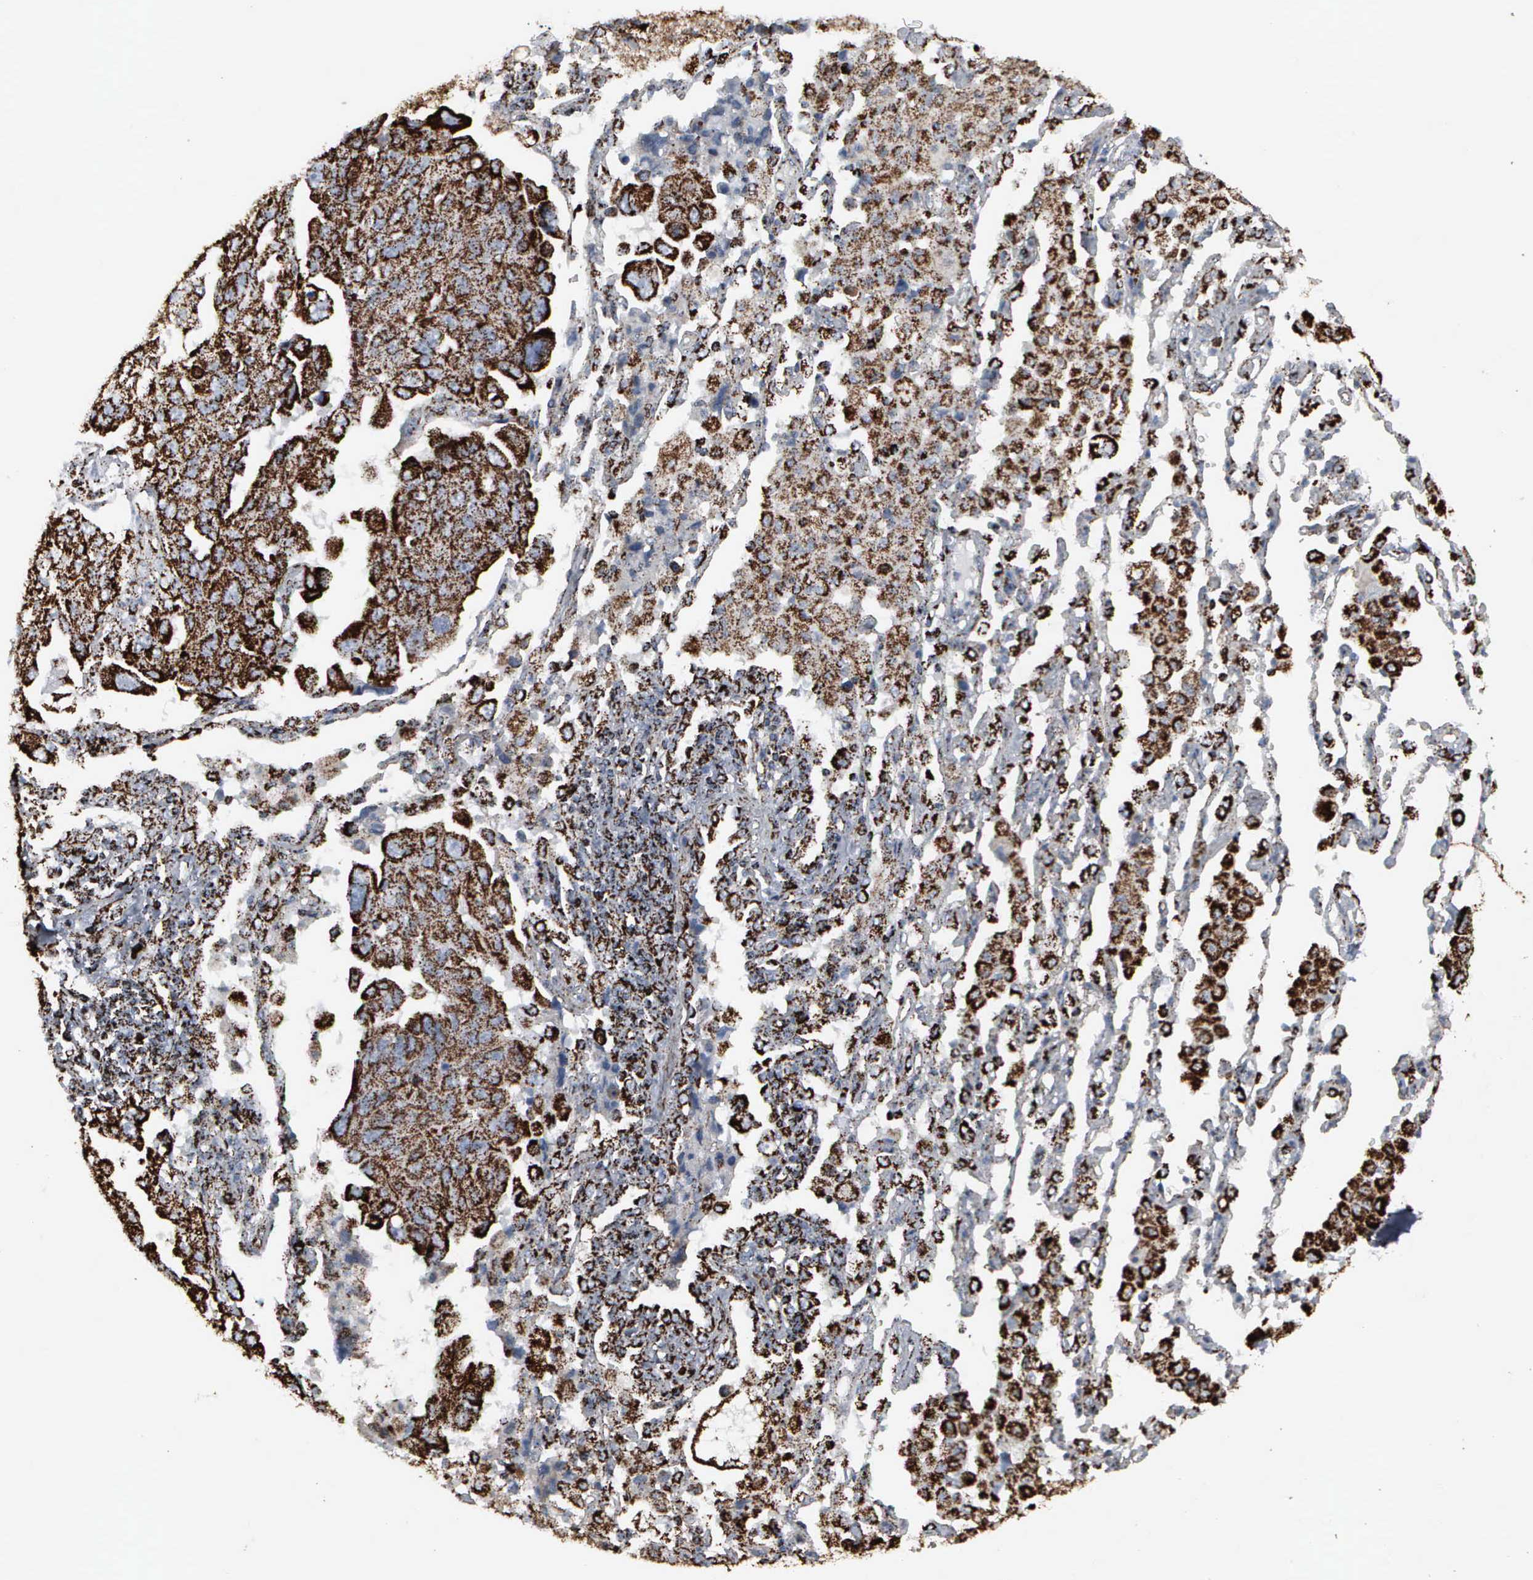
{"staining": {"intensity": "strong", "quantity": ">75%", "location": "cytoplasmic/membranous"}, "tissue": "lung cancer", "cell_type": "Tumor cells", "image_type": "cancer", "snomed": [{"axis": "morphology", "description": "Adenocarcinoma, NOS"}, {"axis": "topography", "description": "Lung"}], "caption": "Protein expression analysis of human lung adenocarcinoma reveals strong cytoplasmic/membranous positivity in about >75% of tumor cells.", "gene": "HSPA9", "patient": {"sex": "male", "age": 64}}